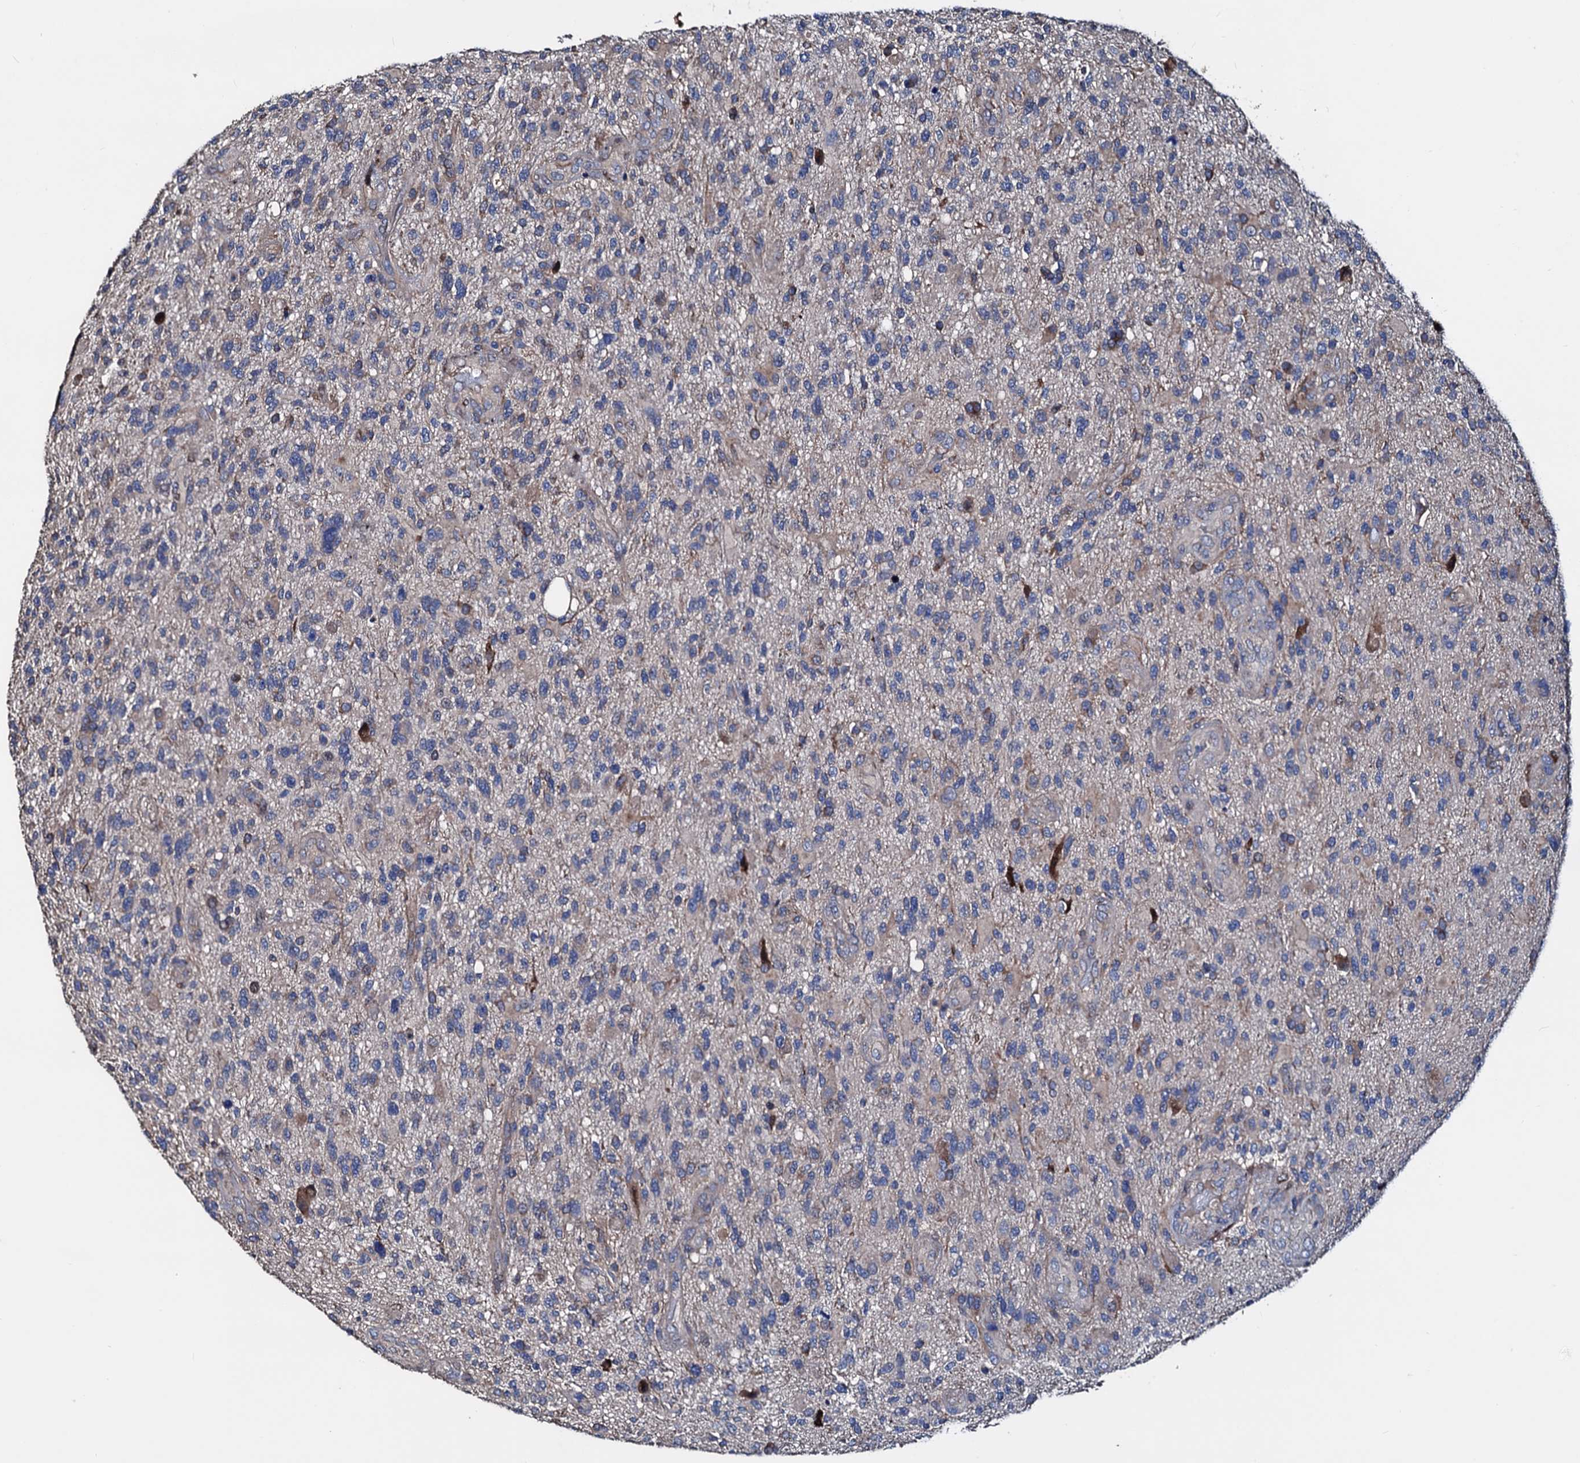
{"staining": {"intensity": "weak", "quantity": "<25%", "location": "cytoplasmic/membranous"}, "tissue": "glioma", "cell_type": "Tumor cells", "image_type": "cancer", "snomed": [{"axis": "morphology", "description": "Glioma, malignant, High grade"}, {"axis": "topography", "description": "Brain"}], "caption": "High power microscopy micrograph of an immunohistochemistry (IHC) histopathology image of malignant glioma (high-grade), revealing no significant expression in tumor cells.", "gene": "AKAP11", "patient": {"sex": "male", "age": 47}}